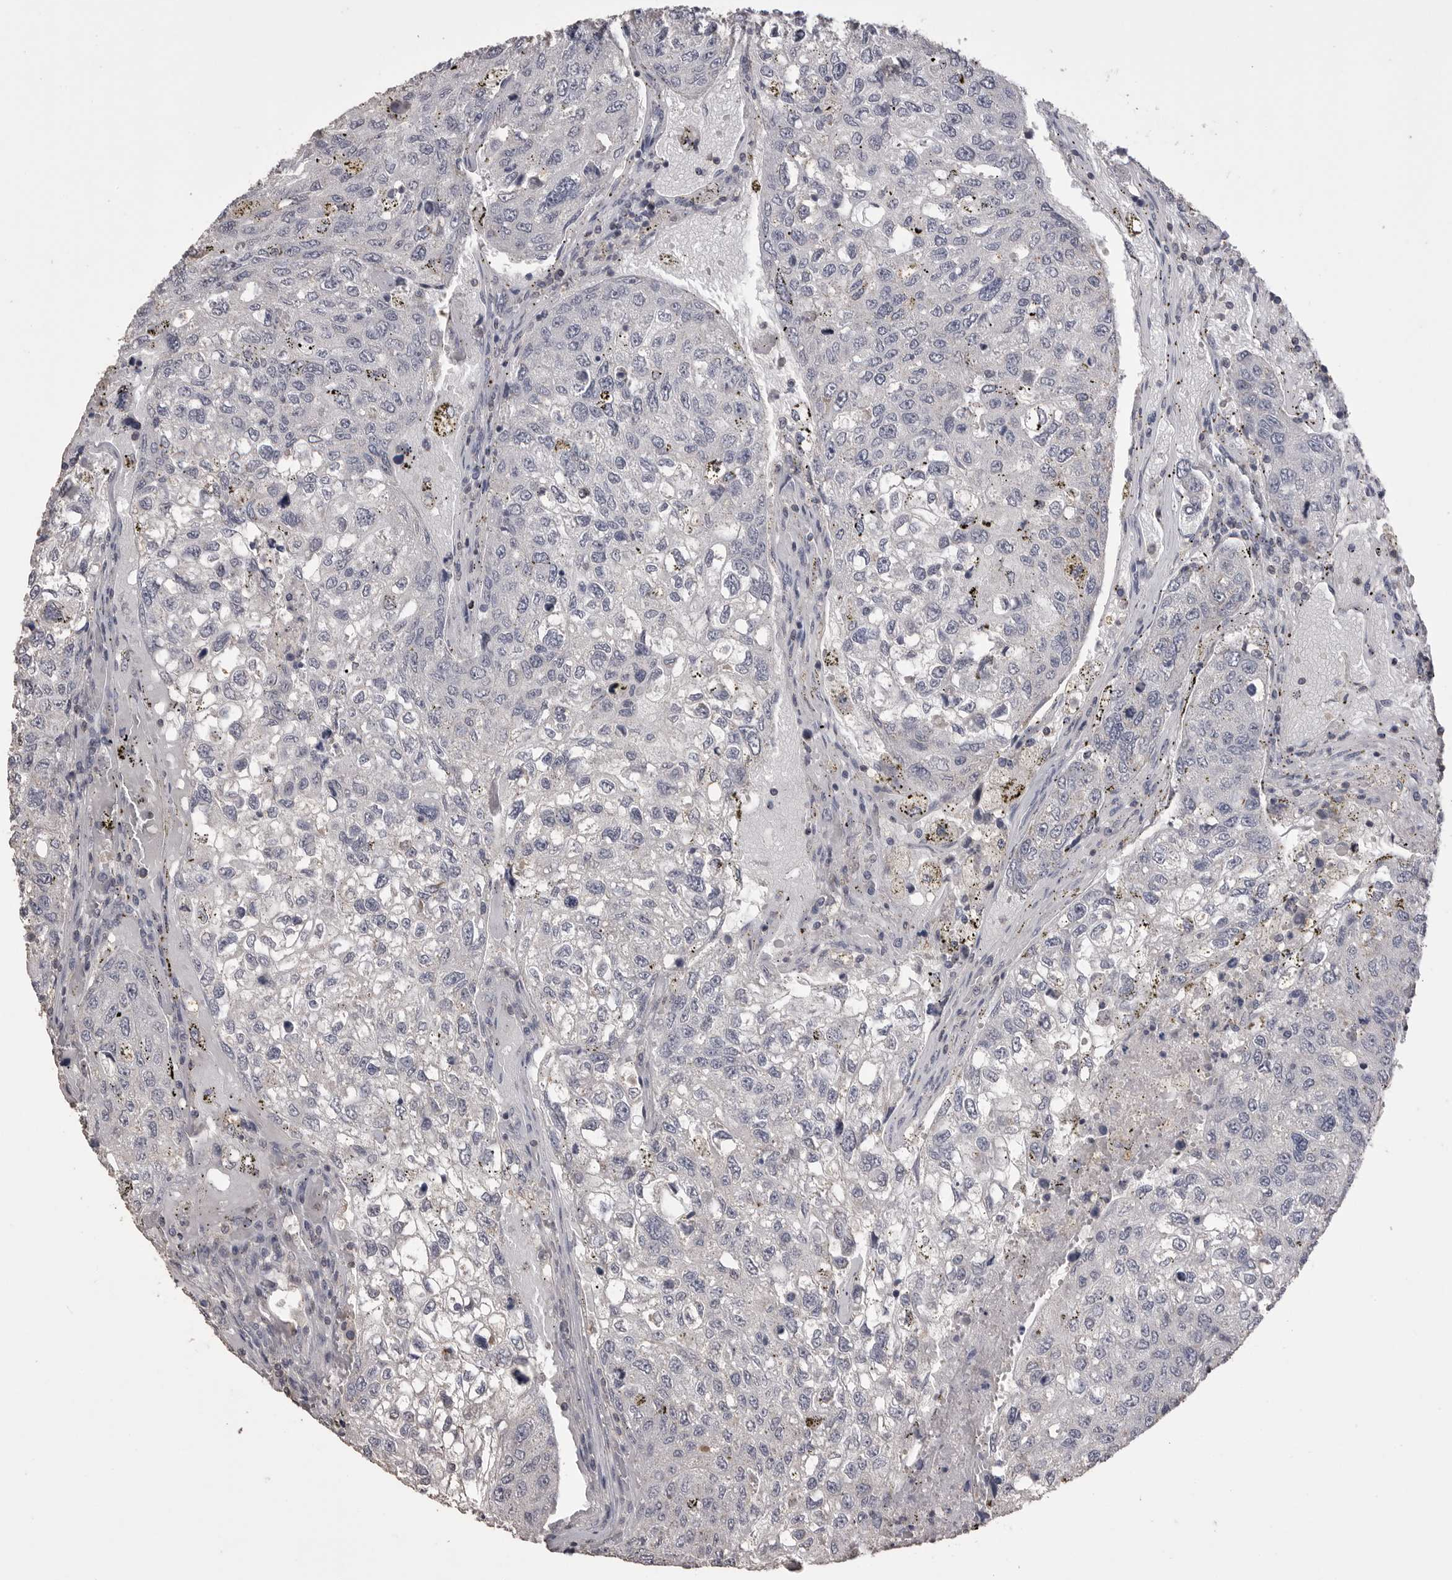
{"staining": {"intensity": "negative", "quantity": "none", "location": "none"}, "tissue": "urothelial cancer", "cell_type": "Tumor cells", "image_type": "cancer", "snomed": [{"axis": "morphology", "description": "Urothelial carcinoma, High grade"}, {"axis": "topography", "description": "Lymph node"}, {"axis": "topography", "description": "Urinary bladder"}], "caption": "This histopathology image is of high-grade urothelial carcinoma stained with immunohistochemistry (IHC) to label a protein in brown with the nuclei are counter-stained blue. There is no staining in tumor cells.", "gene": "MMP7", "patient": {"sex": "male", "age": 51}}